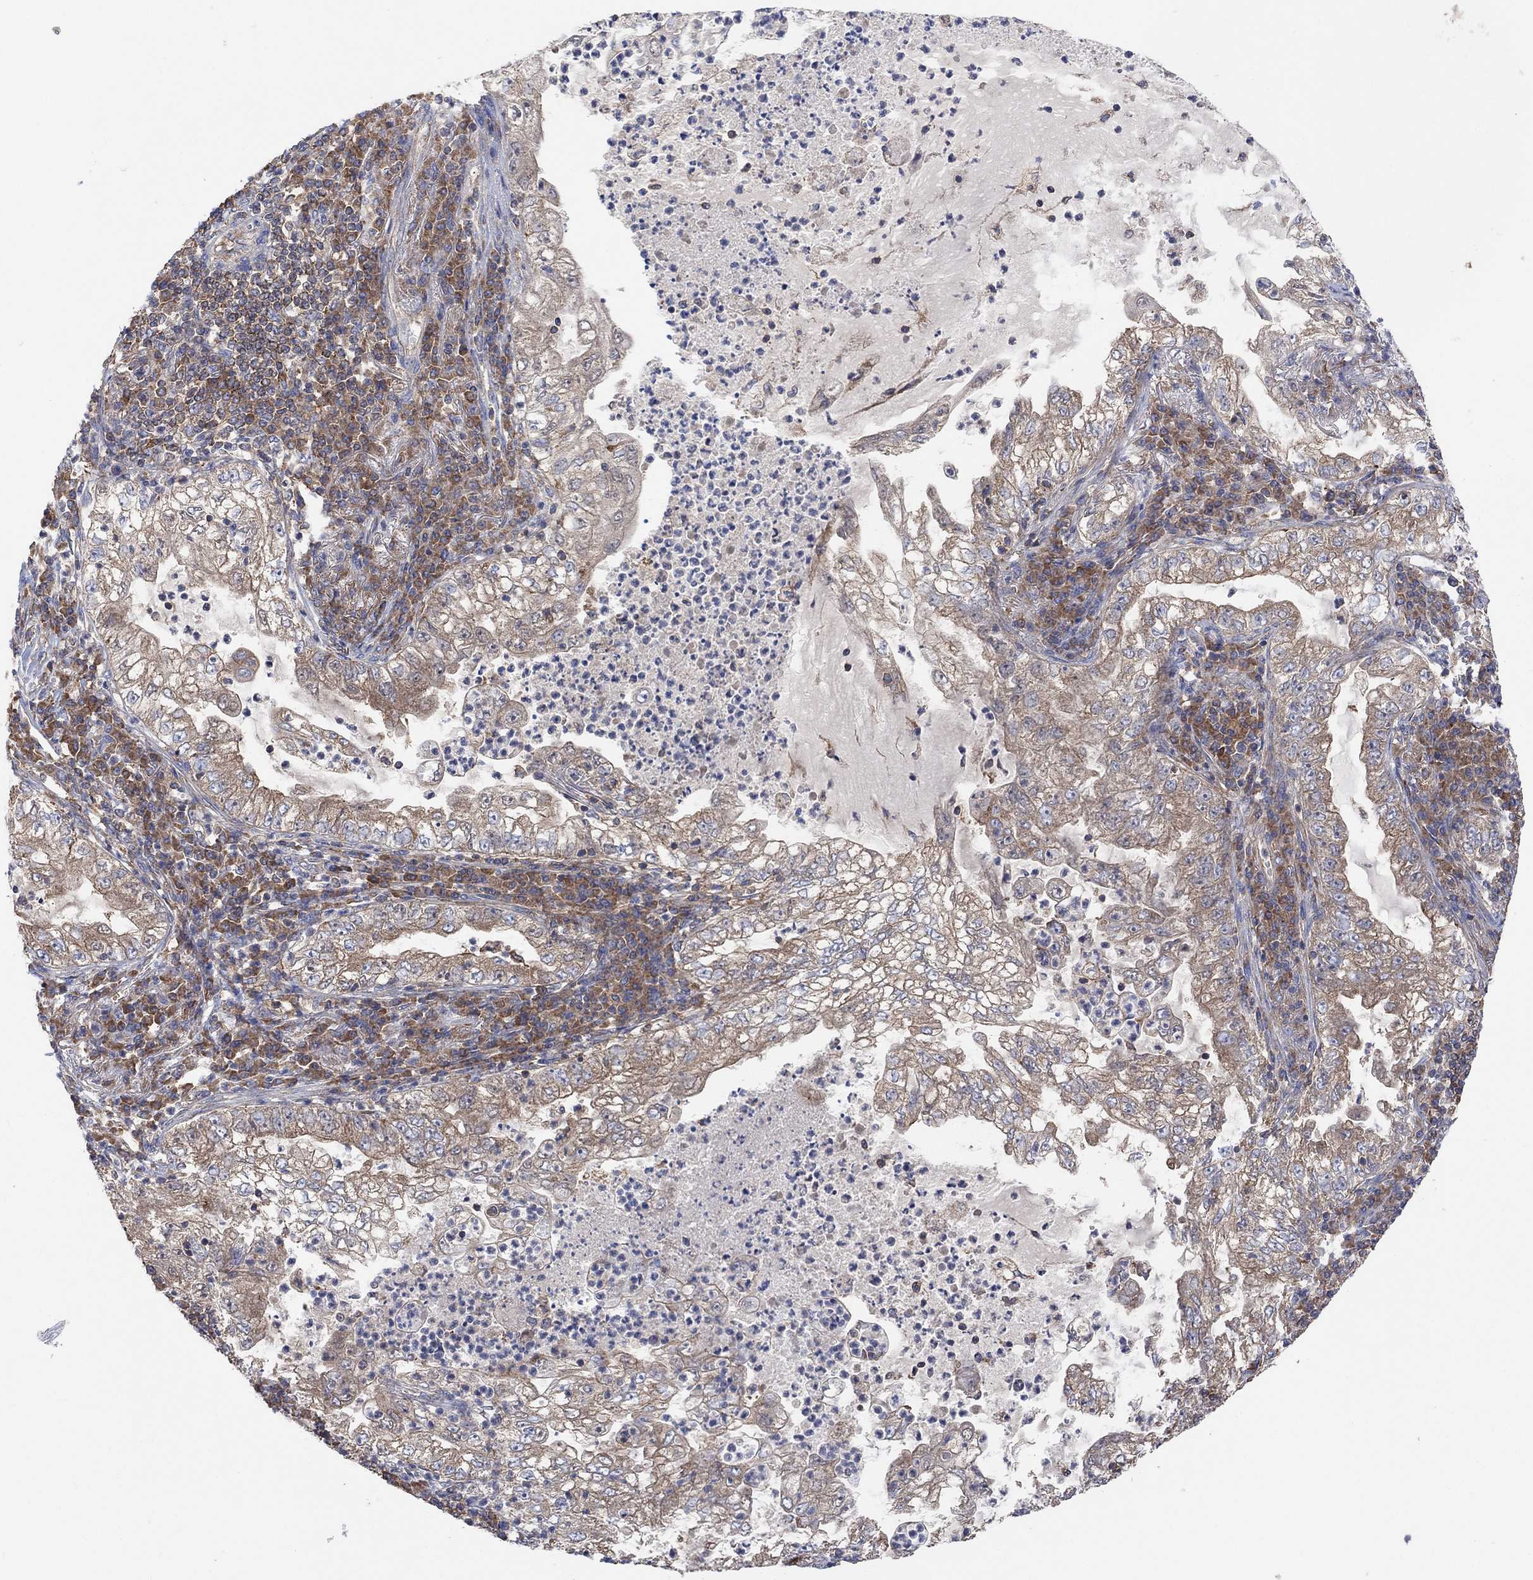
{"staining": {"intensity": "weak", "quantity": ">75%", "location": "cytoplasmic/membranous"}, "tissue": "lung cancer", "cell_type": "Tumor cells", "image_type": "cancer", "snomed": [{"axis": "morphology", "description": "Adenocarcinoma, NOS"}, {"axis": "topography", "description": "Lung"}], "caption": "A micrograph of human lung cancer (adenocarcinoma) stained for a protein reveals weak cytoplasmic/membranous brown staining in tumor cells.", "gene": "BLOC1S3", "patient": {"sex": "female", "age": 73}}